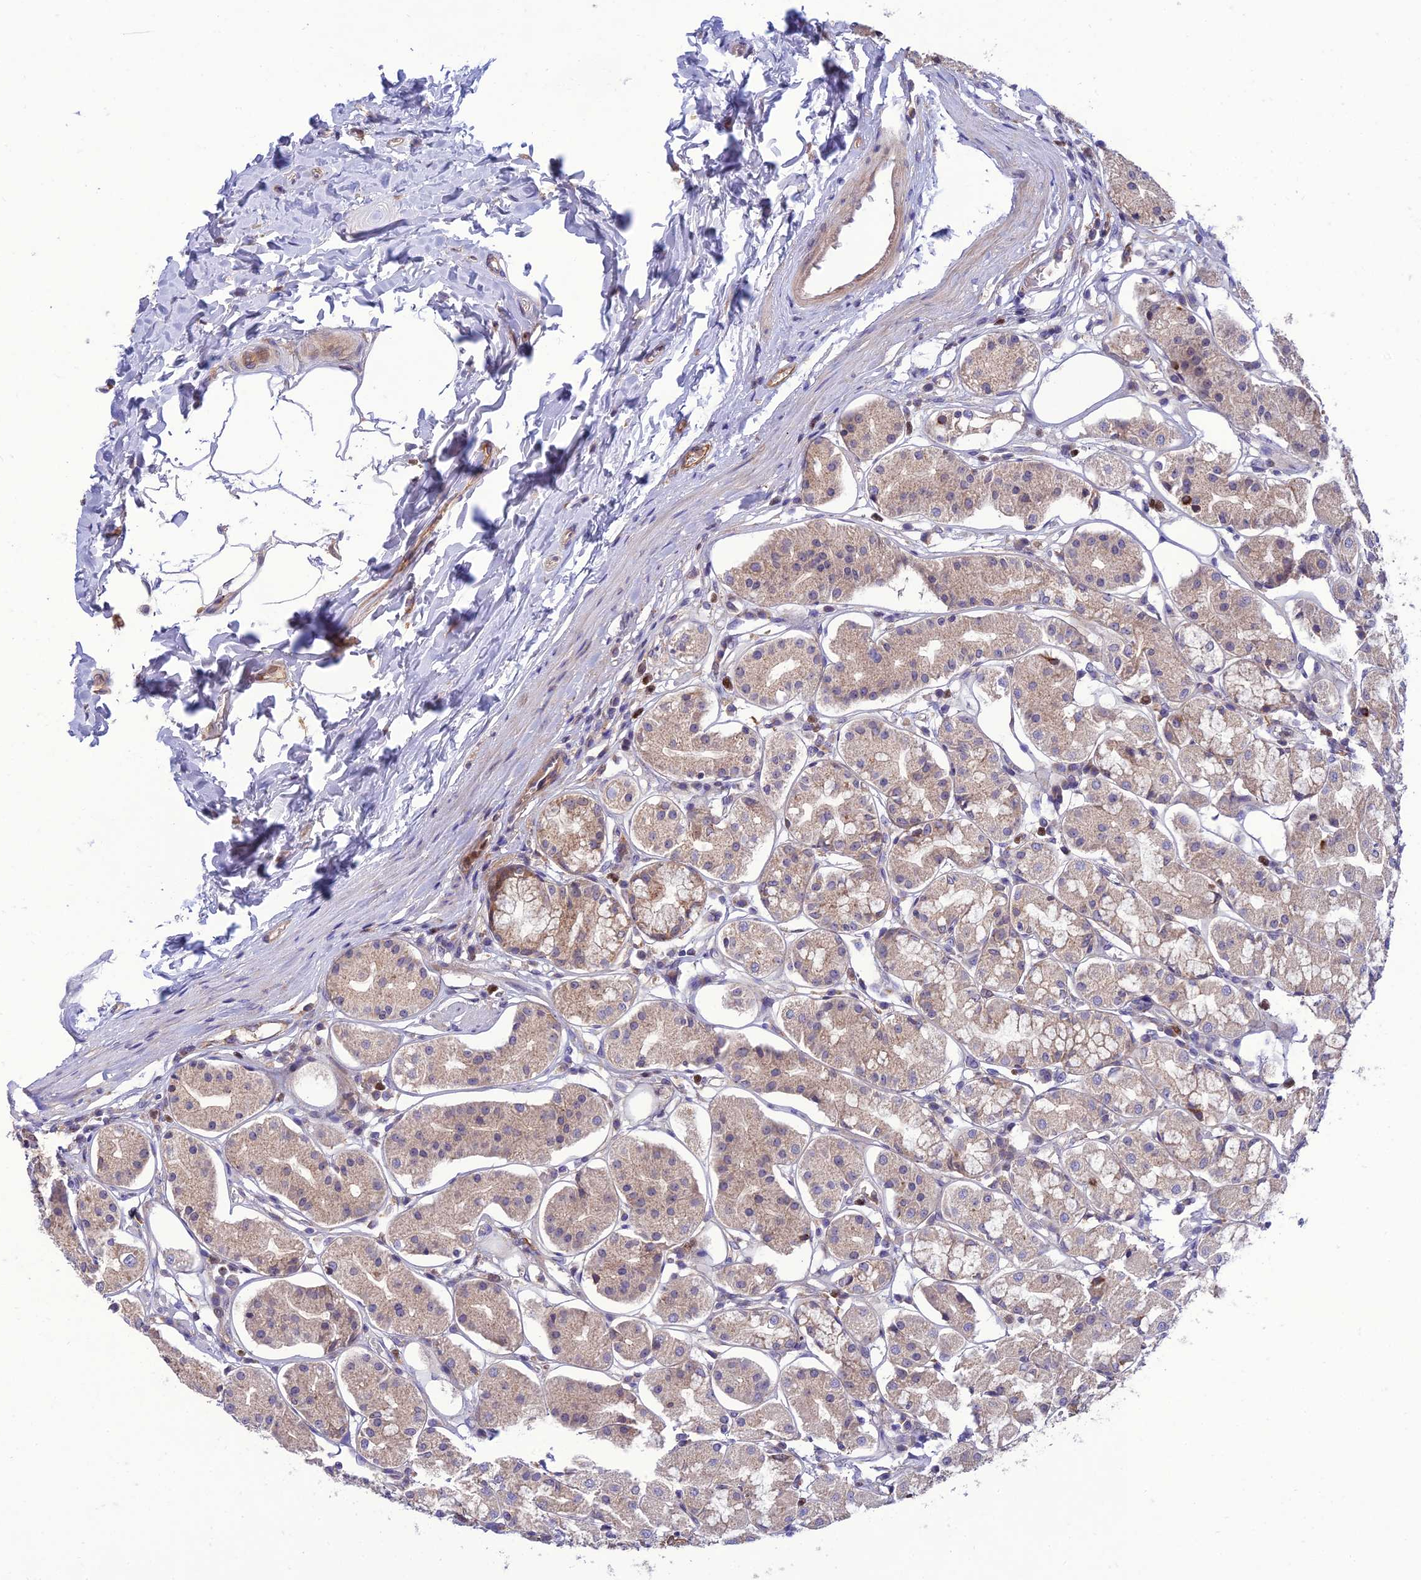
{"staining": {"intensity": "moderate", "quantity": ">75%", "location": "cytoplasmic/membranous"}, "tissue": "stomach", "cell_type": "Glandular cells", "image_type": "normal", "snomed": [{"axis": "morphology", "description": "Normal tissue, NOS"}, {"axis": "topography", "description": "Stomach, lower"}], "caption": "Glandular cells exhibit moderate cytoplasmic/membranous positivity in about >75% of cells in unremarkable stomach. (Stains: DAB in brown, nuclei in blue, Microscopy: brightfield microscopy at high magnification).", "gene": "IRAK3", "patient": {"sex": "female", "age": 56}}